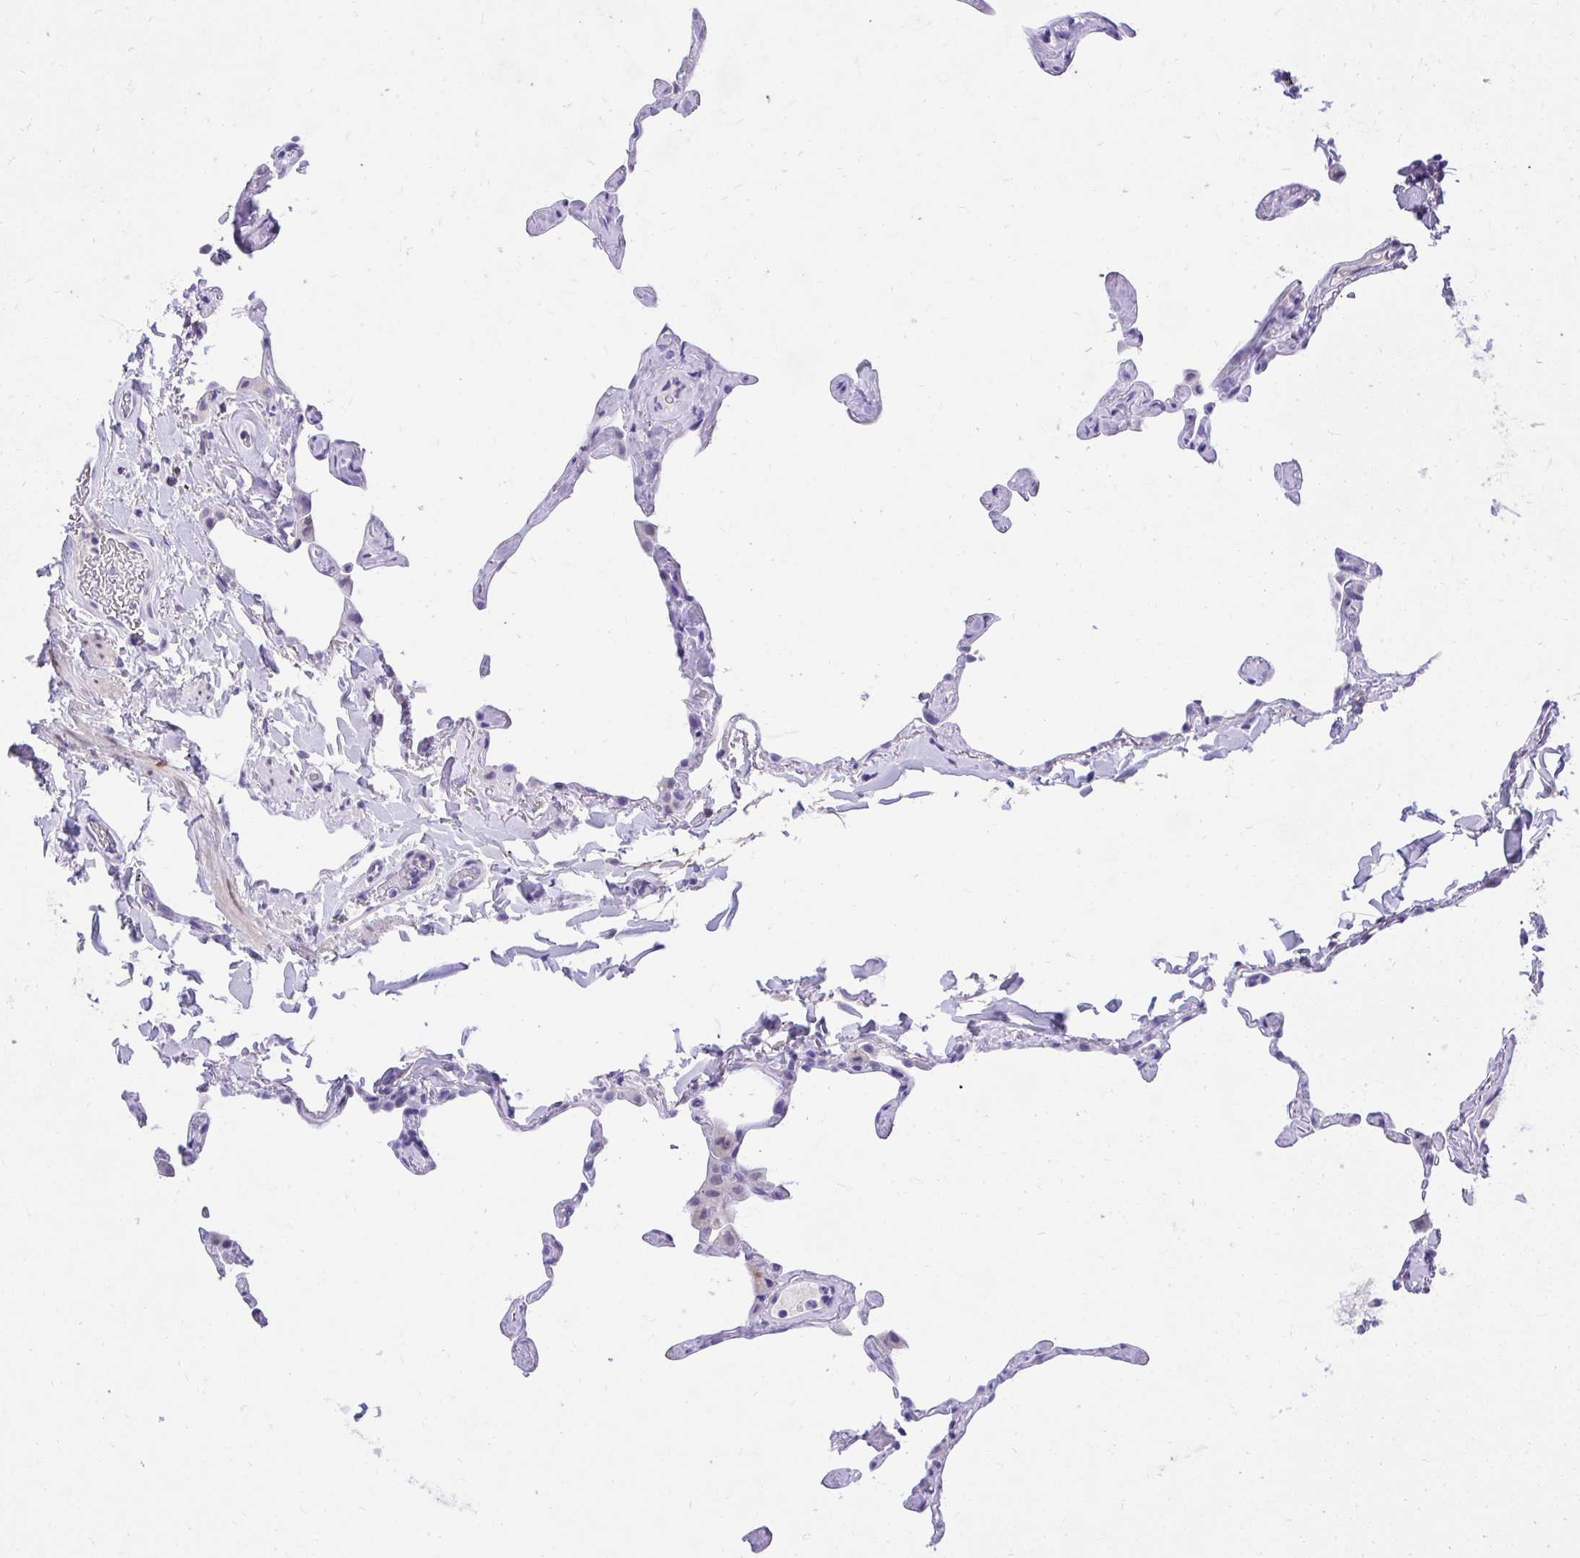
{"staining": {"intensity": "negative", "quantity": "none", "location": "none"}, "tissue": "lung", "cell_type": "Alveolar cells", "image_type": "normal", "snomed": [{"axis": "morphology", "description": "Normal tissue, NOS"}, {"axis": "topography", "description": "Lung"}], "caption": "This micrograph is of unremarkable lung stained with immunohistochemistry (IHC) to label a protein in brown with the nuclei are counter-stained blue. There is no positivity in alveolar cells.", "gene": "KLK1", "patient": {"sex": "male", "age": 65}}